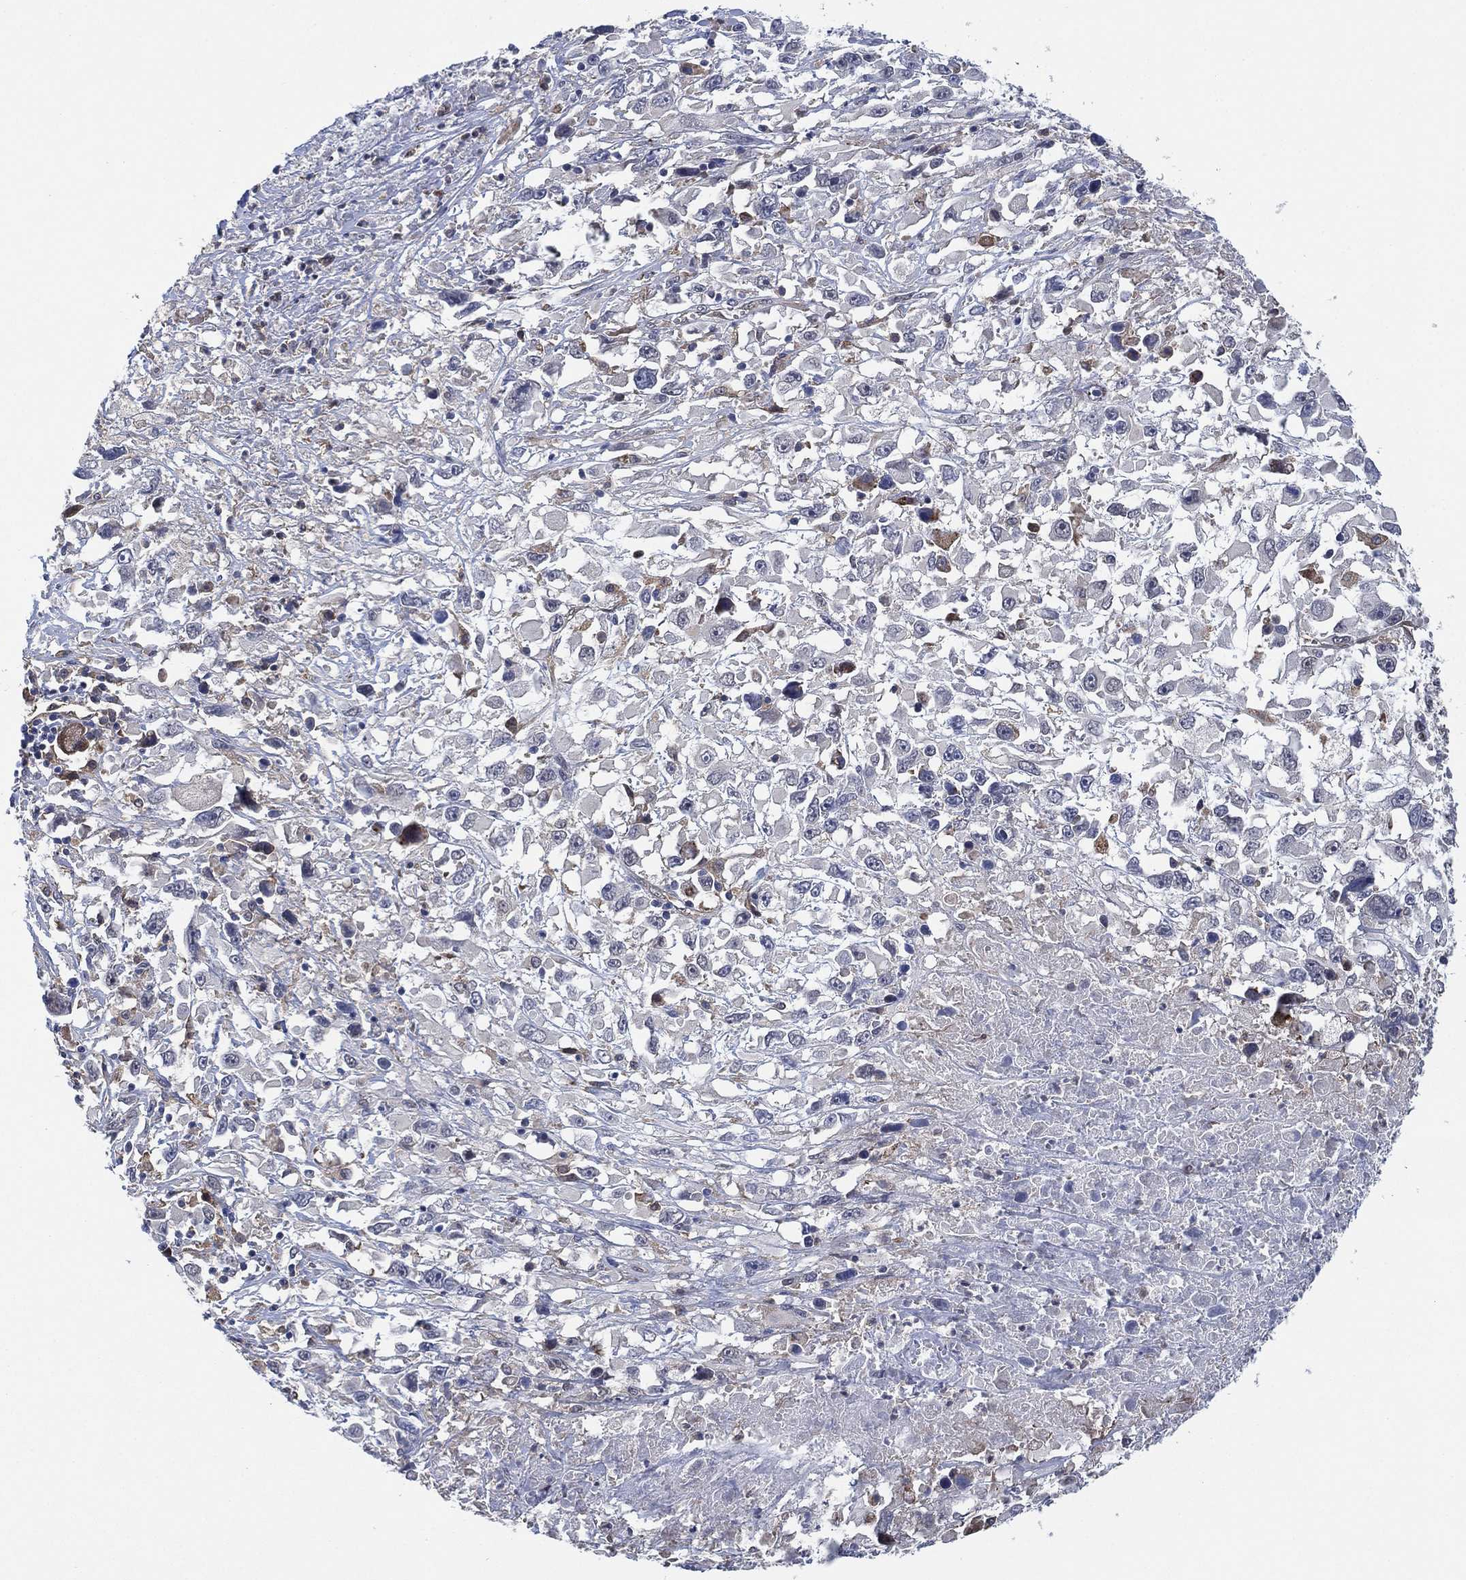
{"staining": {"intensity": "negative", "quantity": "none", "location": "none"}, "tissue": "melanoma", "cell_type": "Tumor cells", "image_type": "cancer", "snomed": [{"axis": "morphology", "description": "Malignant melanoma, Metastatic site"}, {"axis": "topography", "description": "Soft tissue"}], "caption": "A high-resolution histopathology image shows immunohistochemistry (IHC) staining of melanoma, which demonstrates no significant expression in tumor cells.", "gene": "FES", "patient": {"sex": "male", "age": 50}}